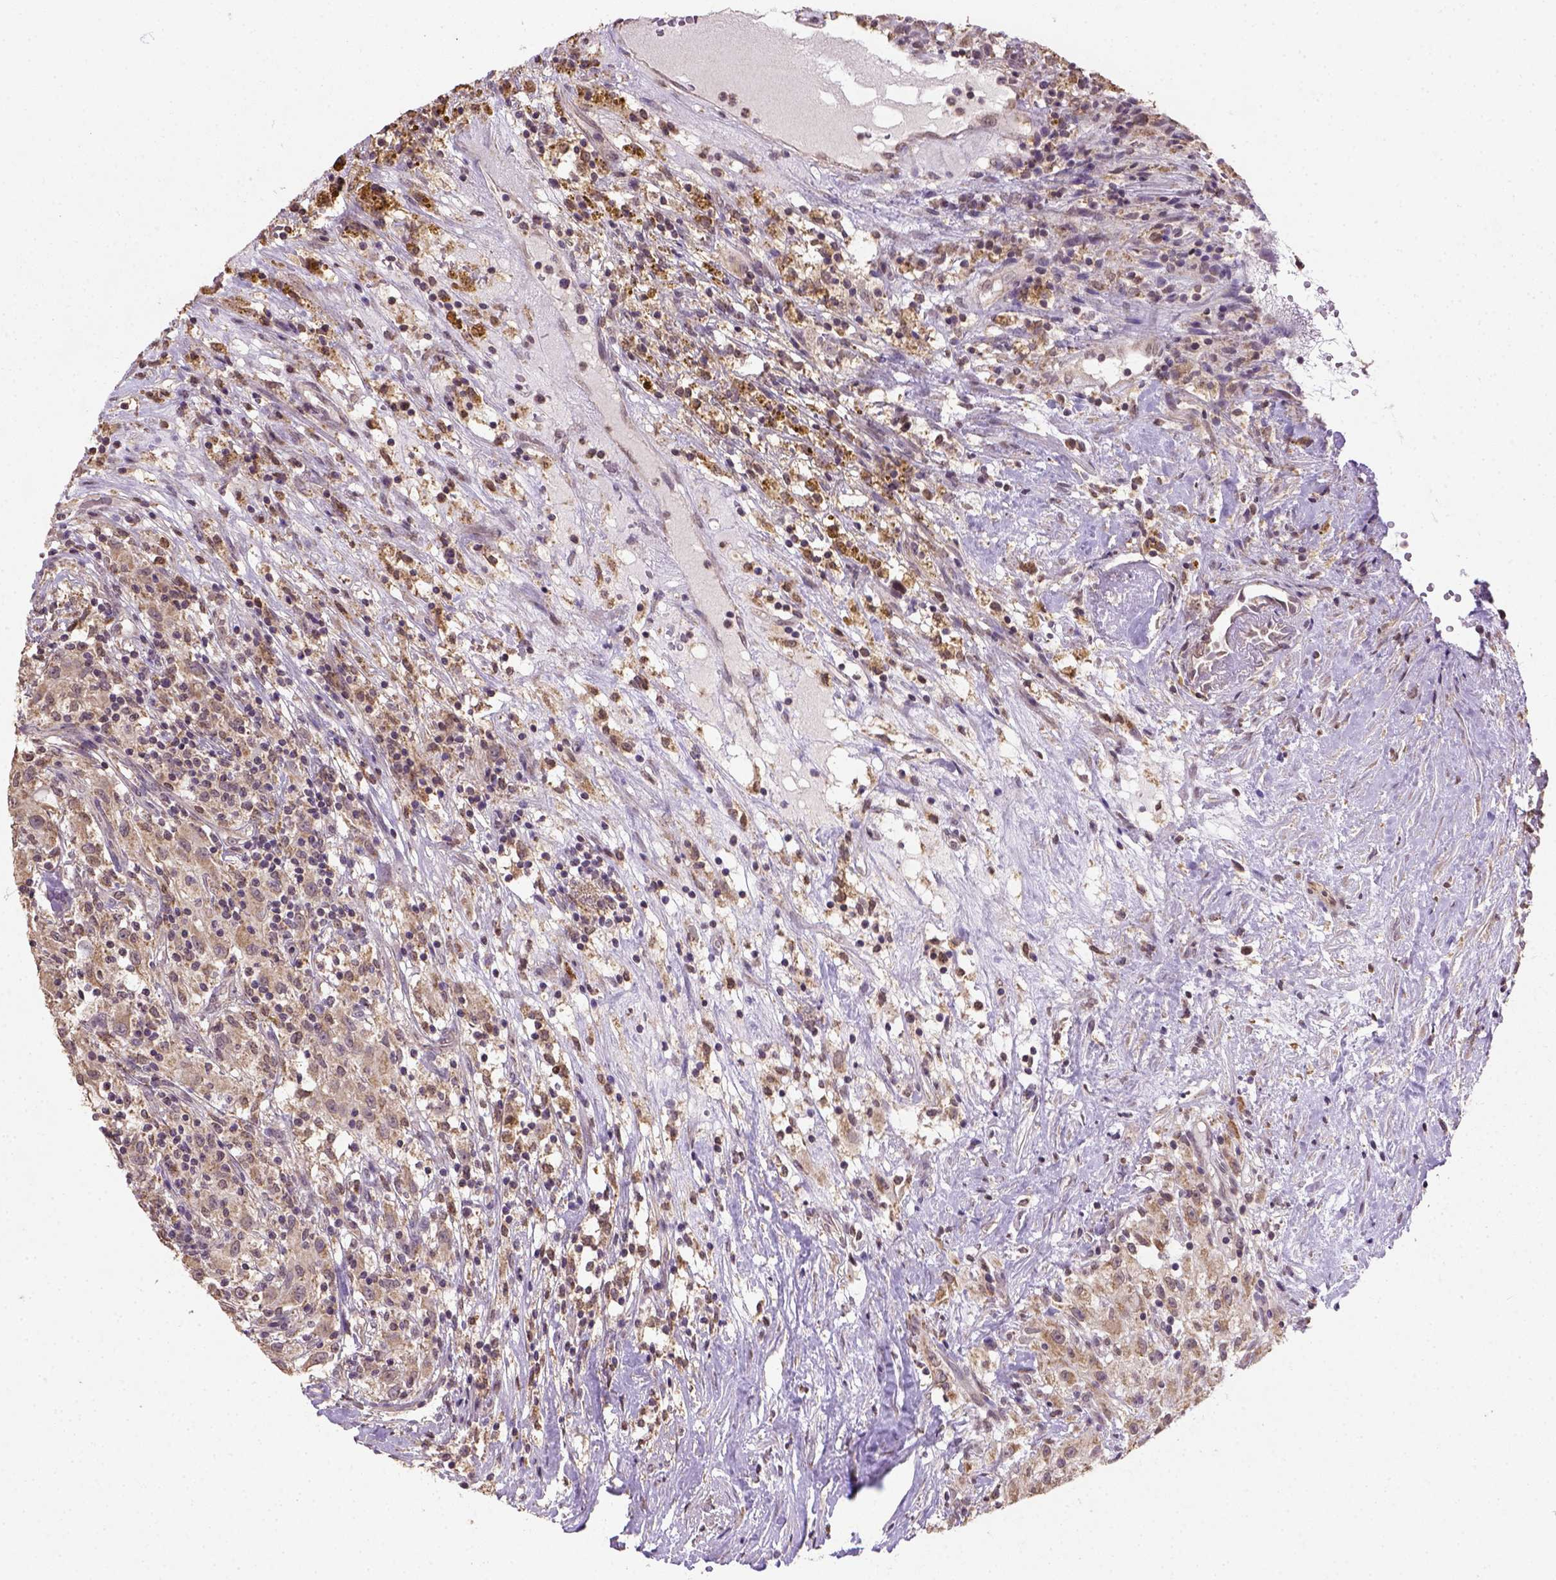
{"staining": {"intensity": "moderate", "quantity": ">75%", "location": "cytoplasmic/membranous"}, "tissue": "renal cancer", "cell_type": "Tumor cells", "image_type": "cancer", "snomed": [{"axis": "morphology", "description": "Adenocarcinoma, NOS"}, {"axis": "topography", "description": "Kidney"}], "caption": "Renal cancer stained with a brown dye displays moderate cytoplasmic/membranous positive expression in approximately >75% of tumor cells.", "gene": "NUDT10", "patient": {"sex": "female", "age": 67}}